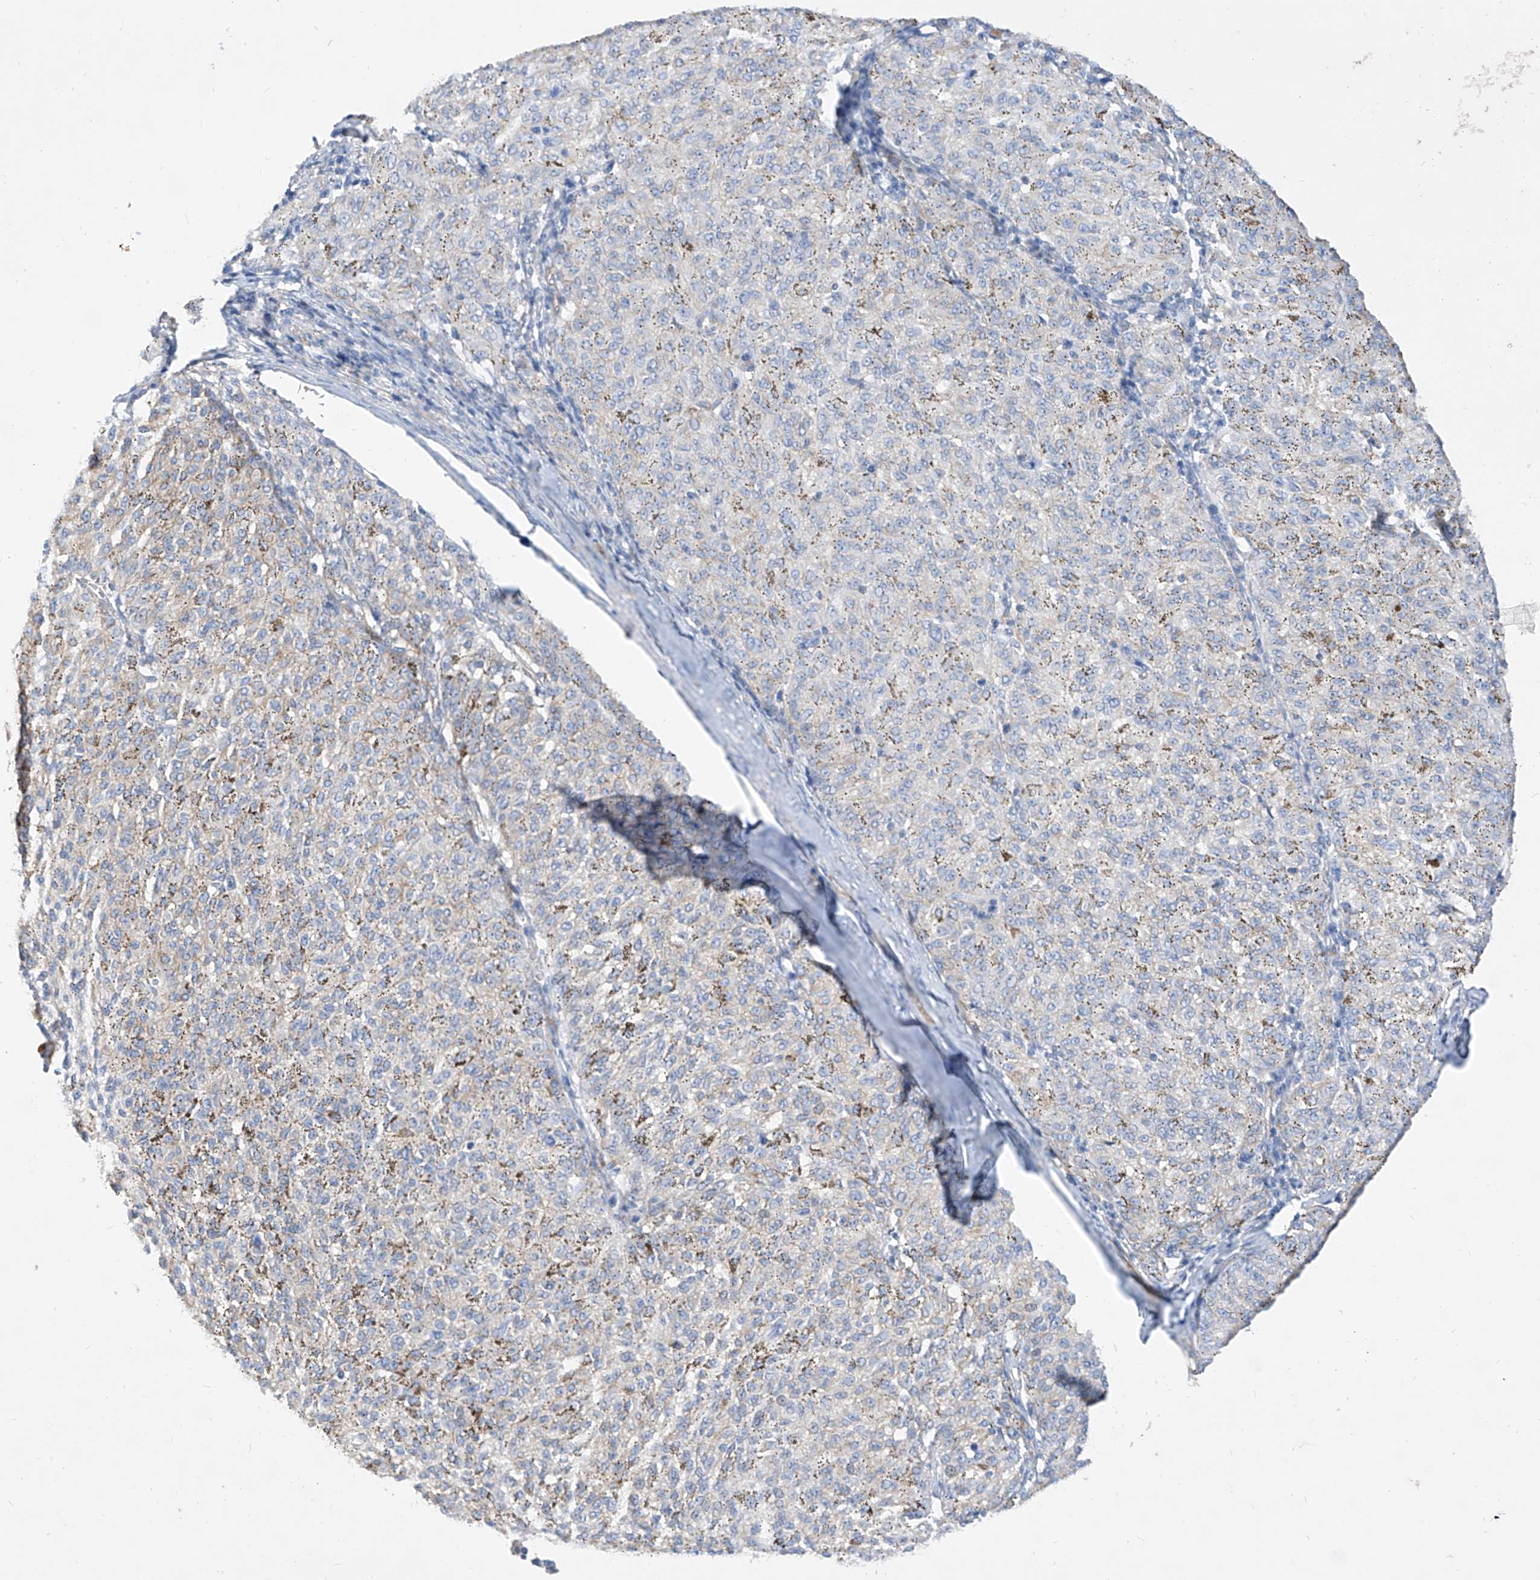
{"staining": {"intensity": "negative", "quantity": "none", "location": "none"}, "tissue": "melanoma", "cell_type": "Tumor cells", "image_type": "cancer", "snomed": [{"axis": "morphology", "description": "Malignant melanoma, NOS"}, {"axis": "topography", "description": "Skin"}], "caption": "An immunohistochemistry (IHC) histopathology image of melanoma is shown. There is no staining in tumor cells of melanoma.", "gene": "SCGB2A1", "patient": {"sex": "female", "age": 72}}